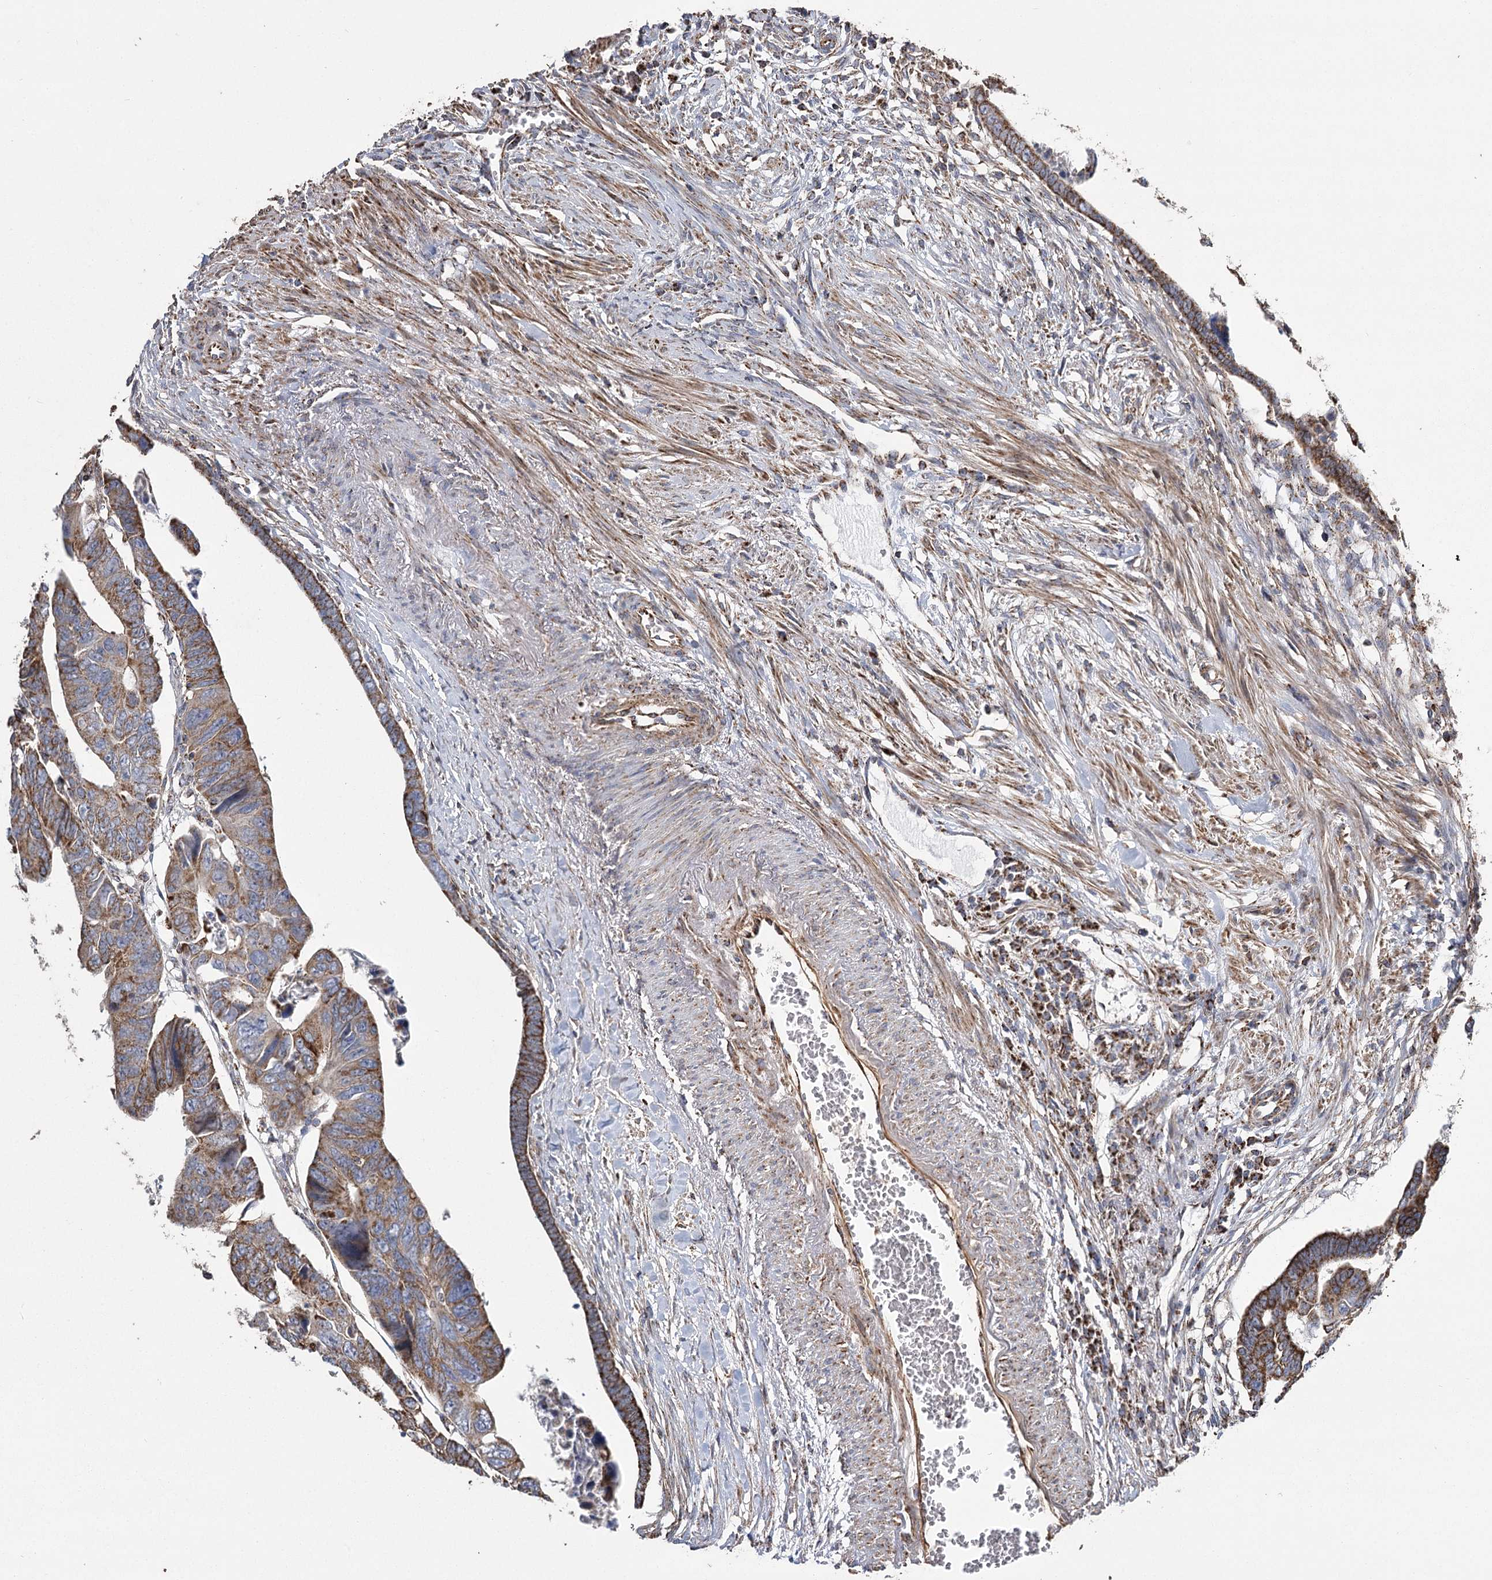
{"staining": {"intensity": "strong", "quantity": "25%-75%", "location": "cytoplasmic/membranous"}, "tissue": "colorectal cancer", "cell_type": "Tumor cells", "image_type": "cancer", "snomed": [{"axis": "morphology", "description": "Adenocarcinoma, NOS"}, {"axis": "topography", "description": "Rectum"}], "caption": "A photomicrograph showing strong cytoplasmic/membranous positivity in about 25%-75% of tumor cells in adenocarcinoma (colorectal), as visualized by brown immunohistochemical staining.", "gene": "RANBP3L", "patient": {"sex": "female", "age": 65}}